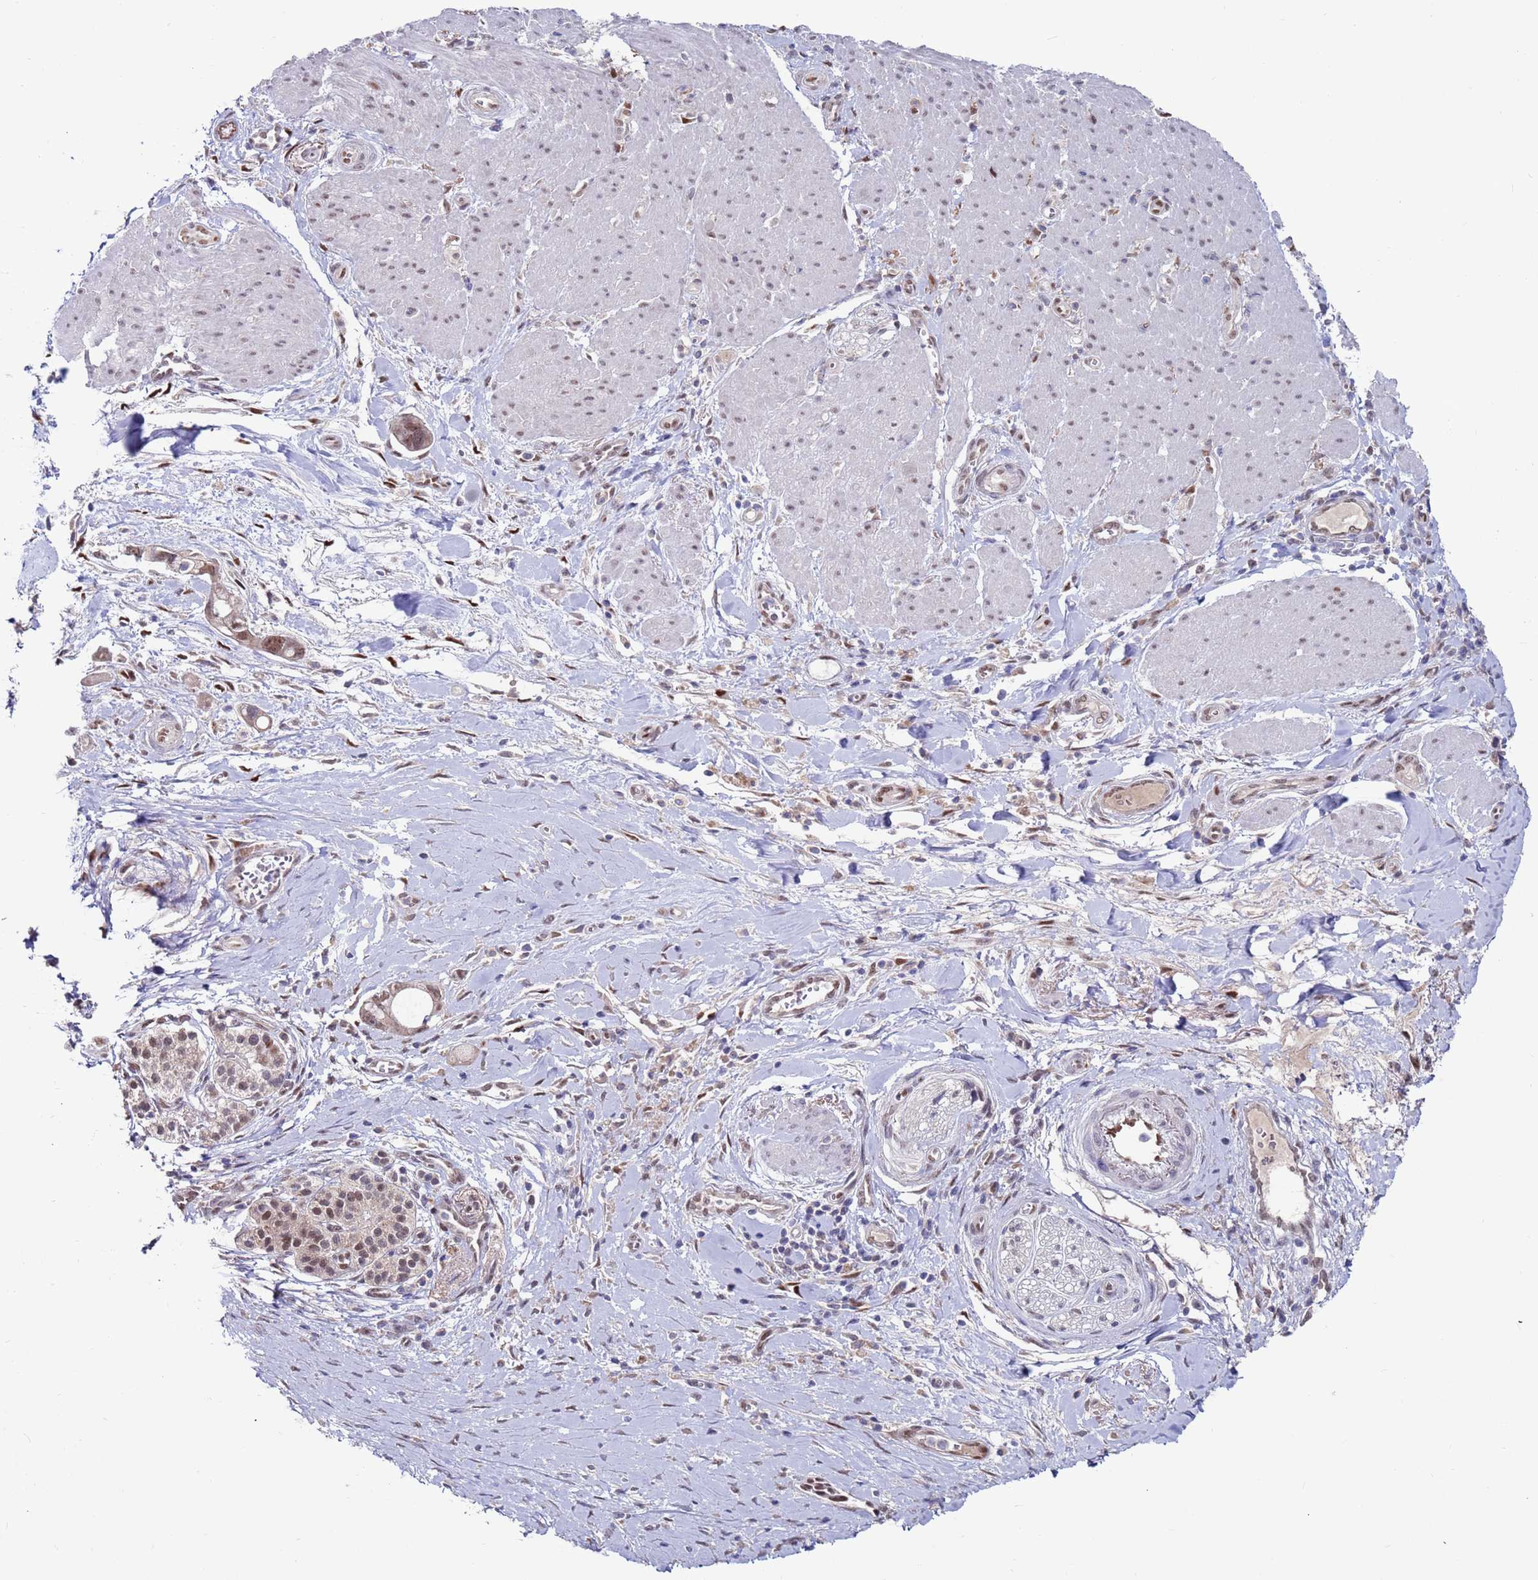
{"staining": {"intensity": "weak", "quantity": ">75%", "location": "cytoplasmic/membranous,nuclear"}, "tissue": "pancreatic cancer", "cell_type": "Tumor cells", "image_type": "cancer", "snomed": [{"axis": "morphology", "description": "Adenocarcinoma, NOS"}, {"axis": "topography", "description": "Pancreas"}], "caption": "This photomicrograph shows IHC staining of human adenocarcinoma (pancreatic), with low weak cytoplasmic/membranous and nuclear expression in approximately >75% of tumor cells.", "gene": "FBXO27", "patient": {"sex": "male", "age": 68}}